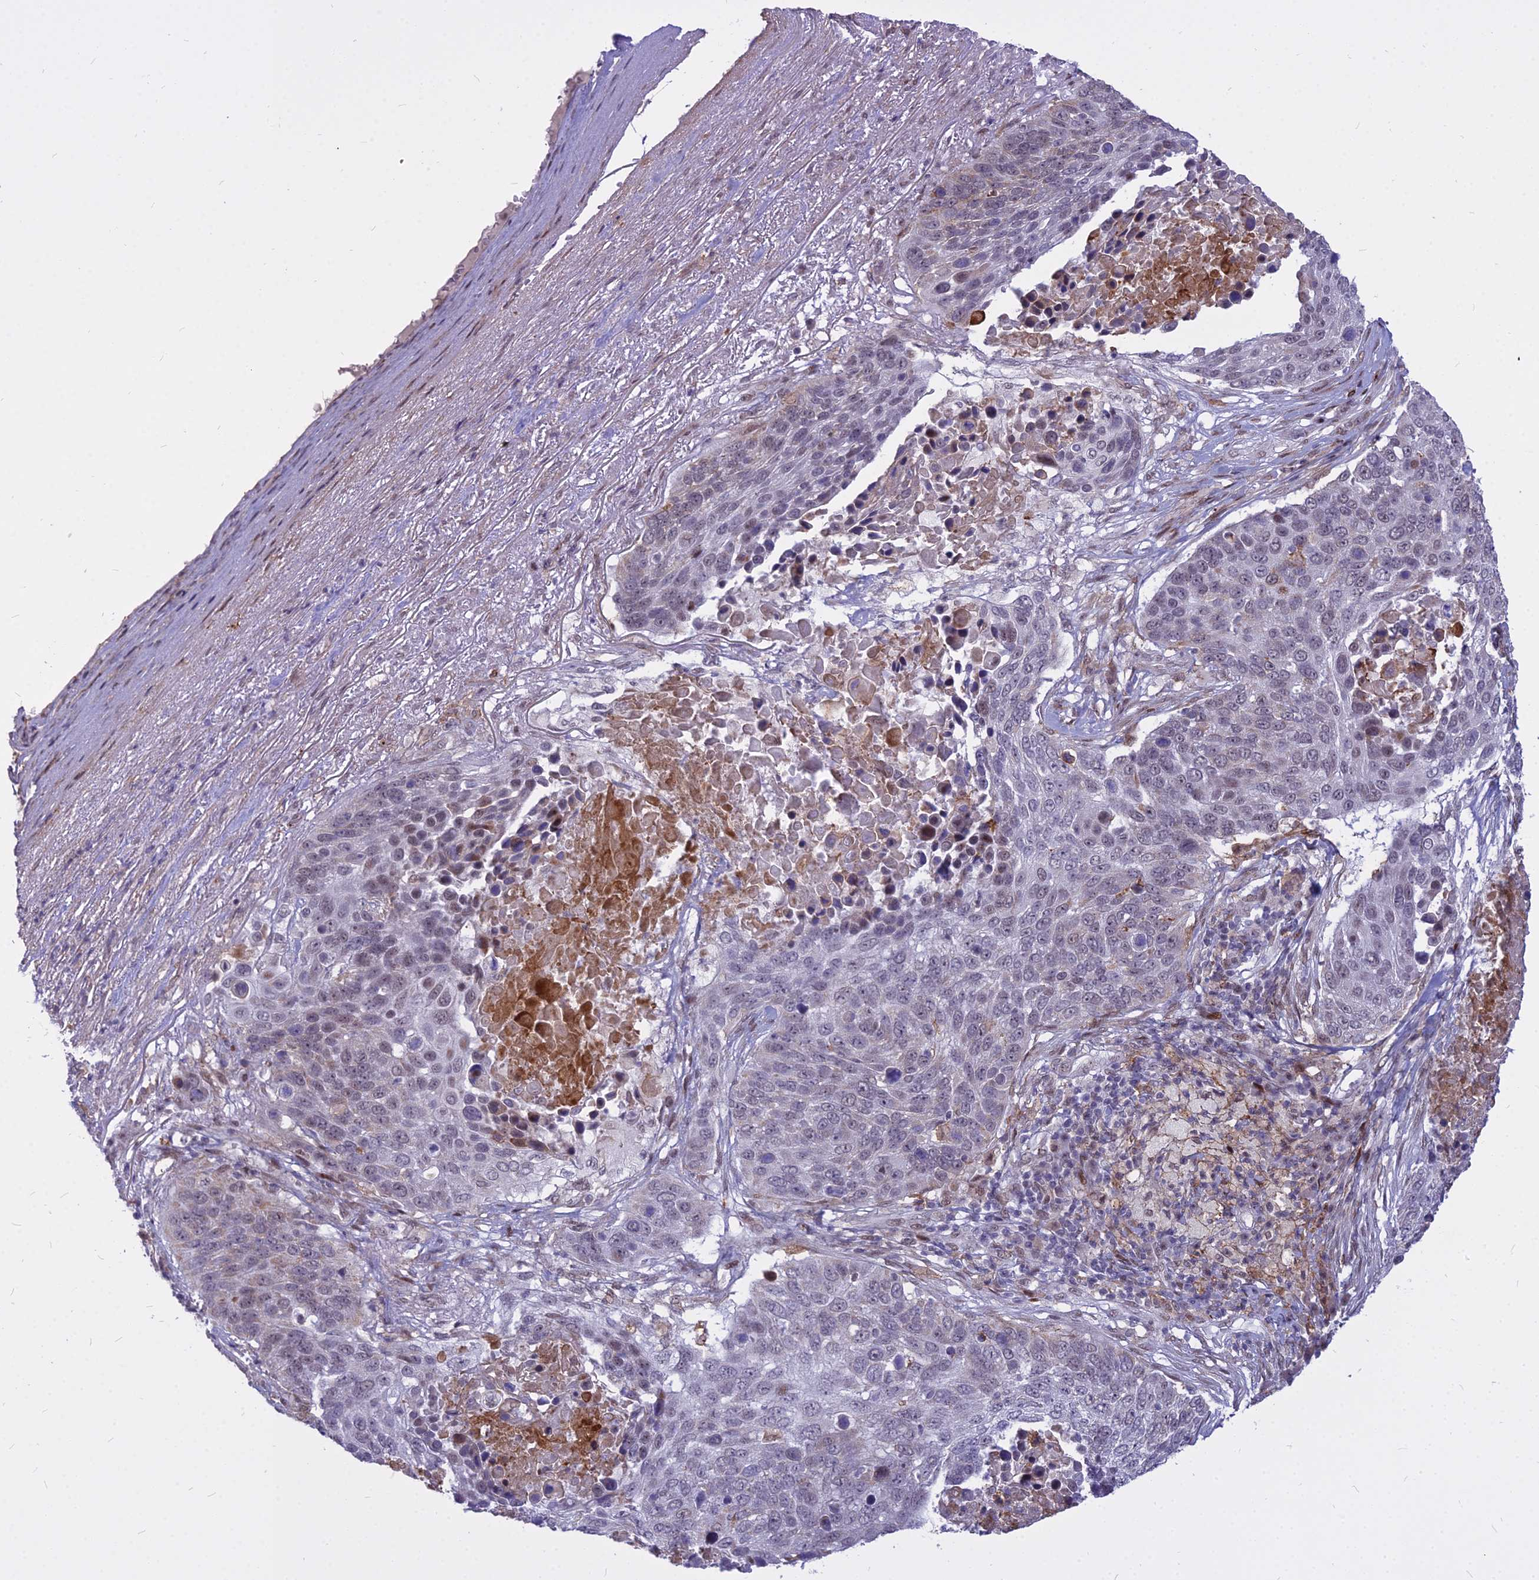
{"staining": {"intensity": "weak", "quantity": "<25%", "location": "nuclear"}, "tissue": "lung cancer", "cell_type": "Tumor cells", "image_type": "cancer", "snomed": [{"axis": "morphology", "description": "Normal tissue, NOS"}, {"axis": "morphology", "description": "Squamous cell carcinoma, NOS"}, {"axis": "topography", "description": "Lymph node"}, {"axis": "topography", "description": "Lung"}], "caption": "The photomicrograph exhibits no staining of tumor cells in lung squamous cell carcinoma.", "gene": "ALG10", "patient": {"sex": "male", "age": 66}}